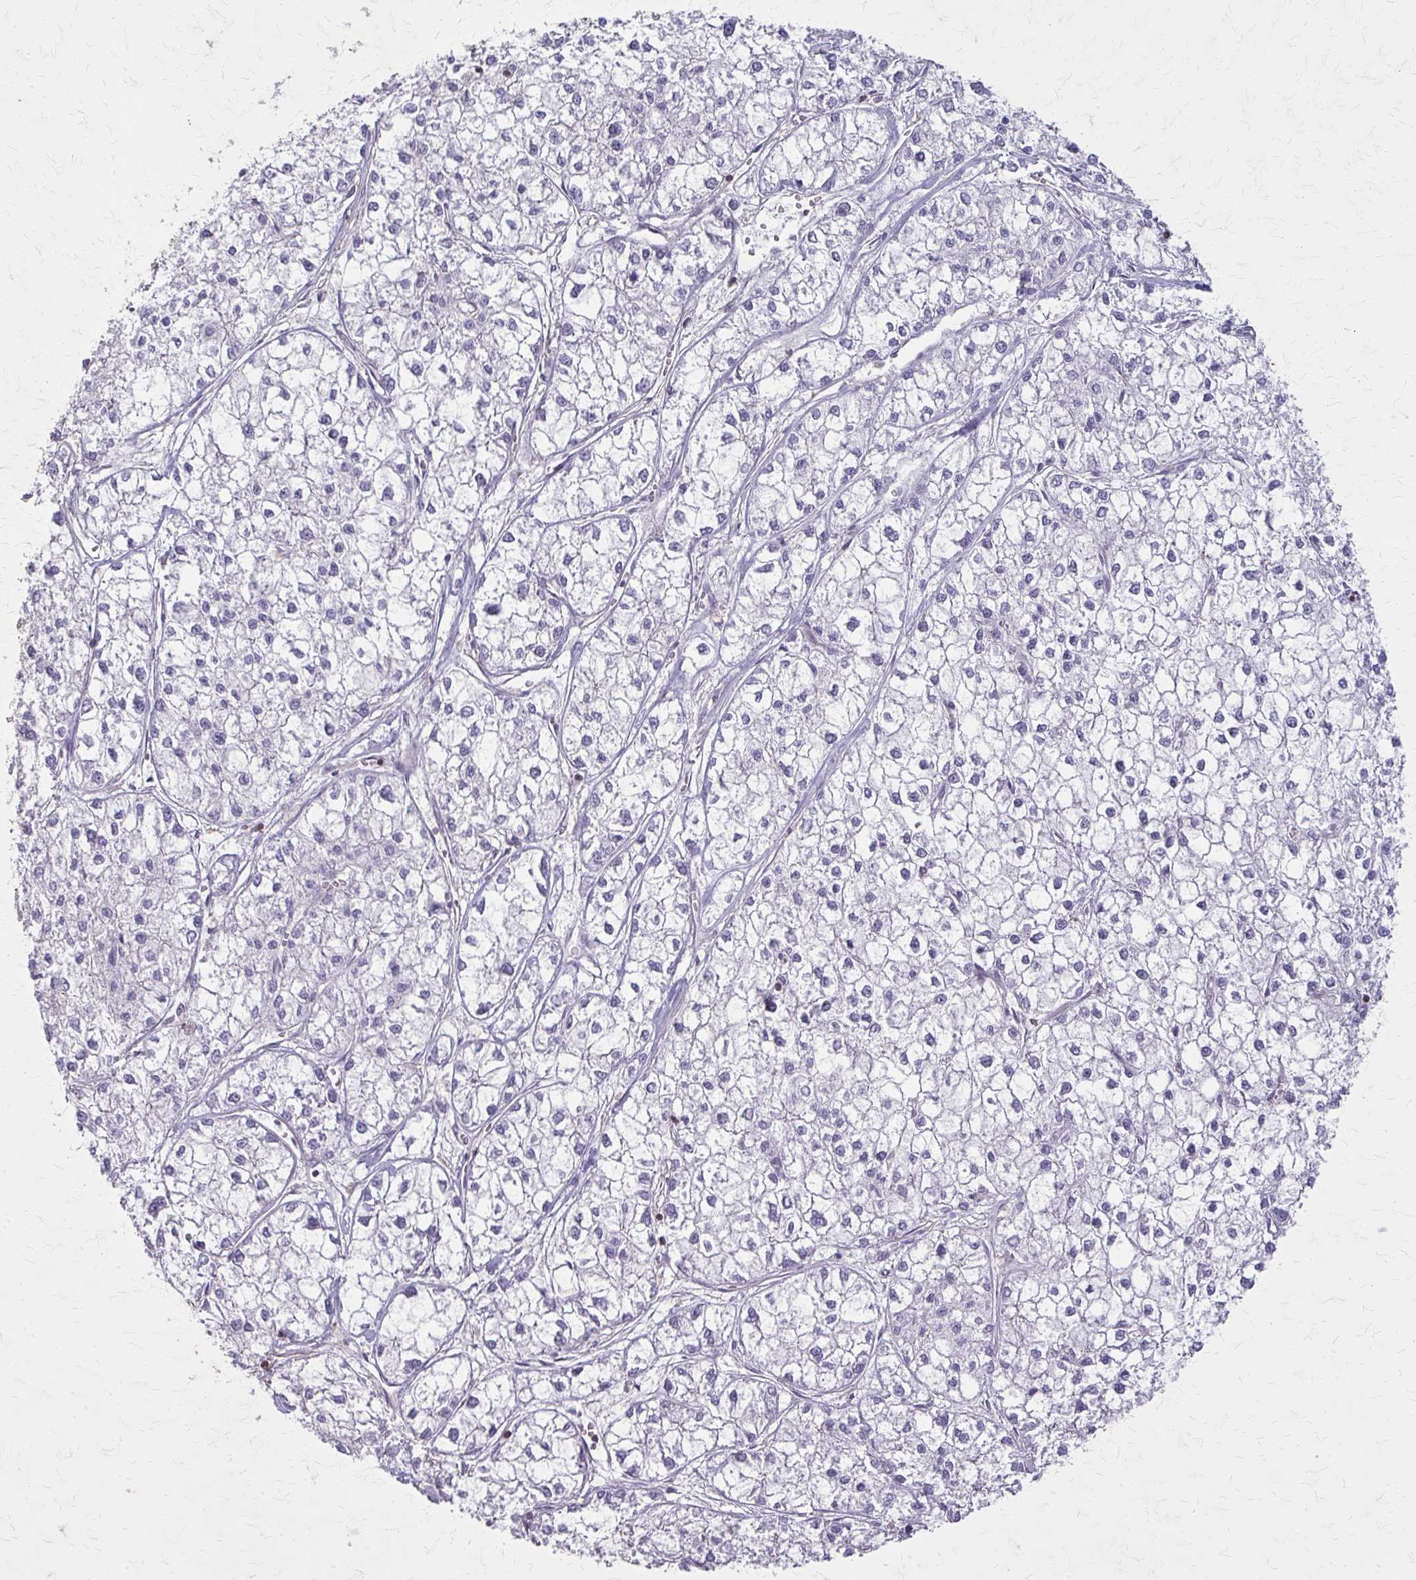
{"staining": {"intensity": "negative", "quantity": "none", "location": "none"}, "tissue": "liver cancer", "cell_type": "Tumor cells", "image_type": "cancer", "snomed": [{"axis": "morphology", "description": "Carcinoma, Hepatocellular, NOS"}, {"axis": "topography", "description": "Liver"}], "caption": "Tumor cells are negative for protein expression in human liver hepatocellular carcinoma.", "gene": "TENM4", "patient": {"sex": "female", "age": 43}}